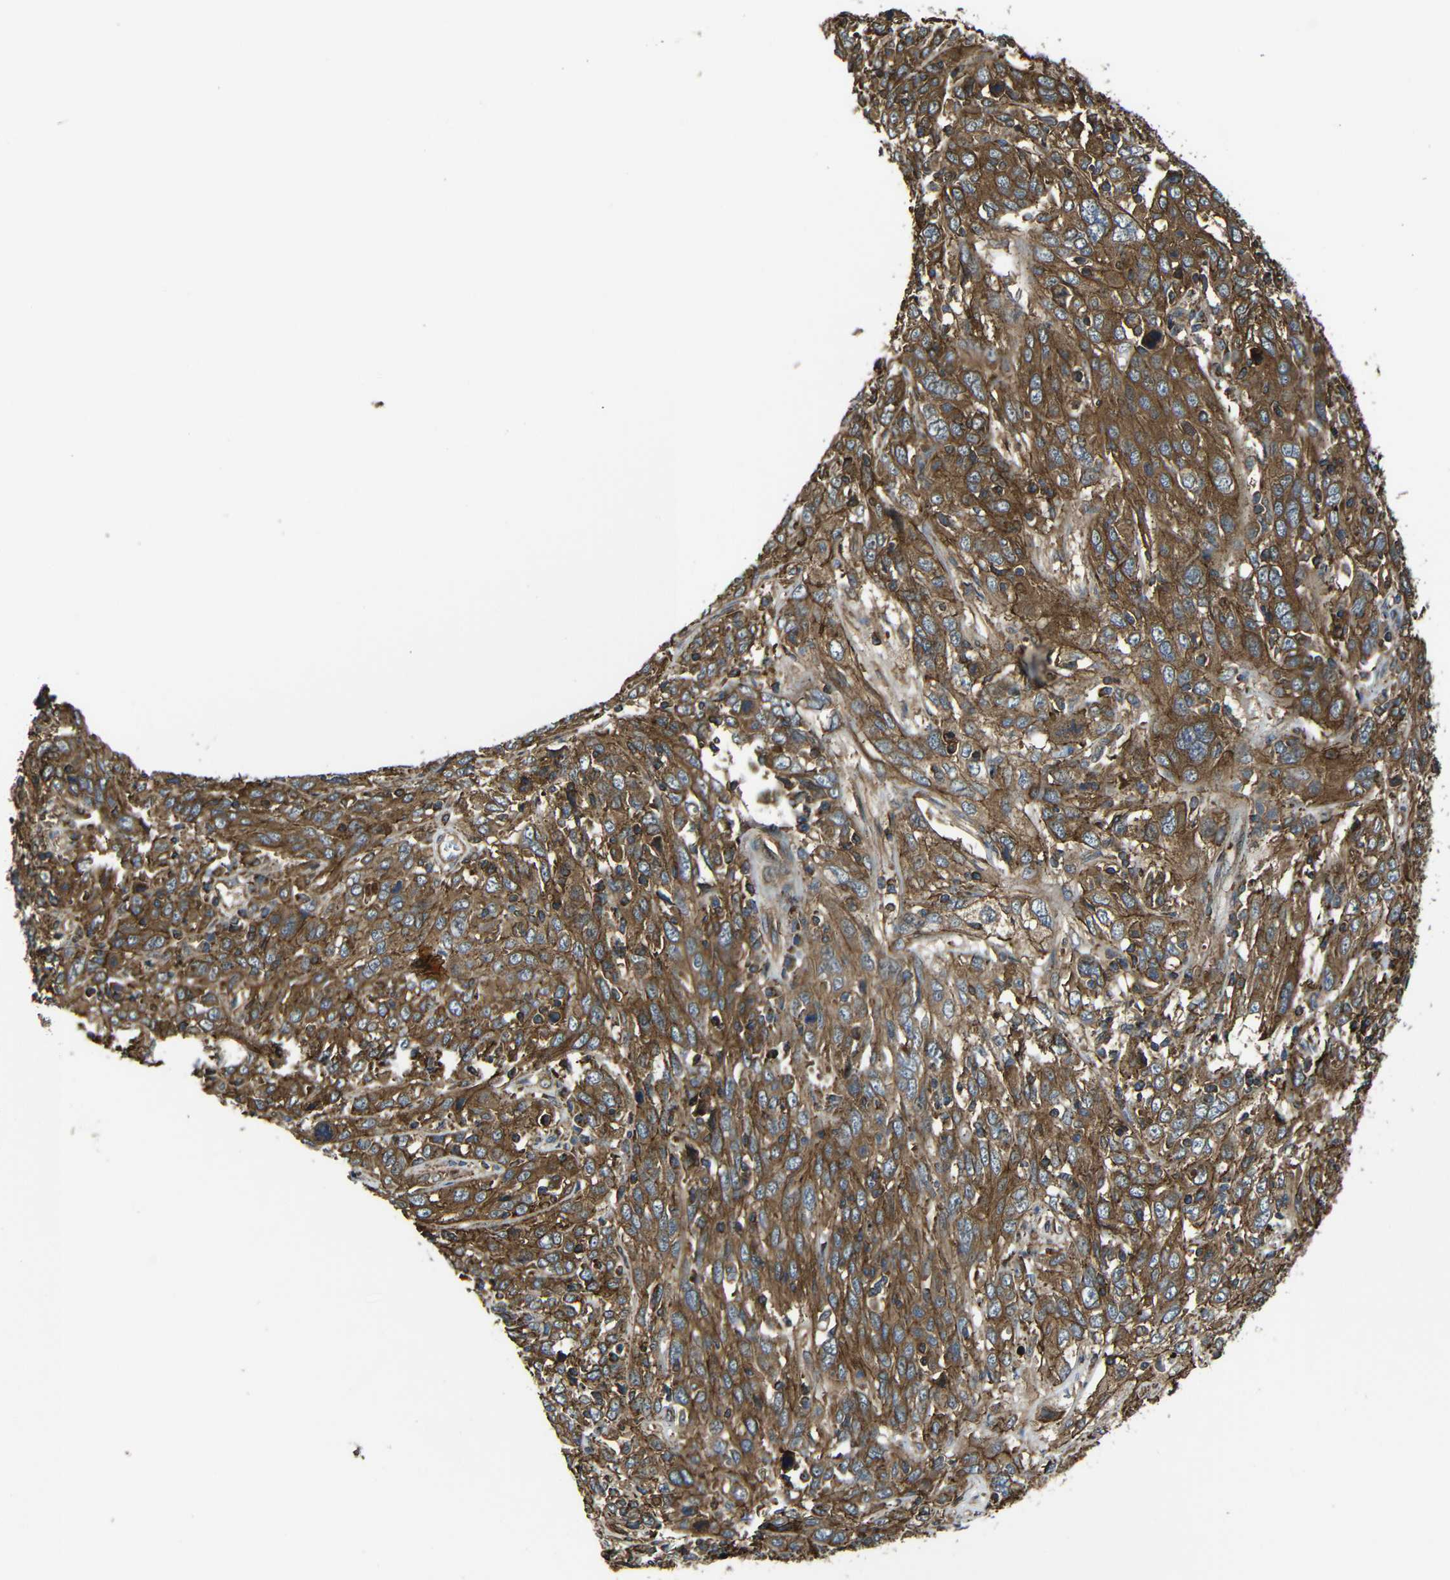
{"staining": {"intensity": "strong", "quantity": ">75%", "location": "cytoplasmic/membranous"}, "tissue": "cervical cancer", "cell_type": "Tumor cells", "image_type": "cancer", "snomed": [{"axis": "morphology", "description": "Squamous cell carcinoma, NOS"}, {"axis": "topography", "description": "Cervix"}], "caption": "A brown stain highlights strong cytoplasmic/membranous expression of a protein in human cervical squamous cell carcinoma tumor cells. Immunohistochemistry stains the protein of interest in brown and the nuclei are stained blue.", "gene": "PTCH1", "patient": {"sex": "female", "age": 46}}